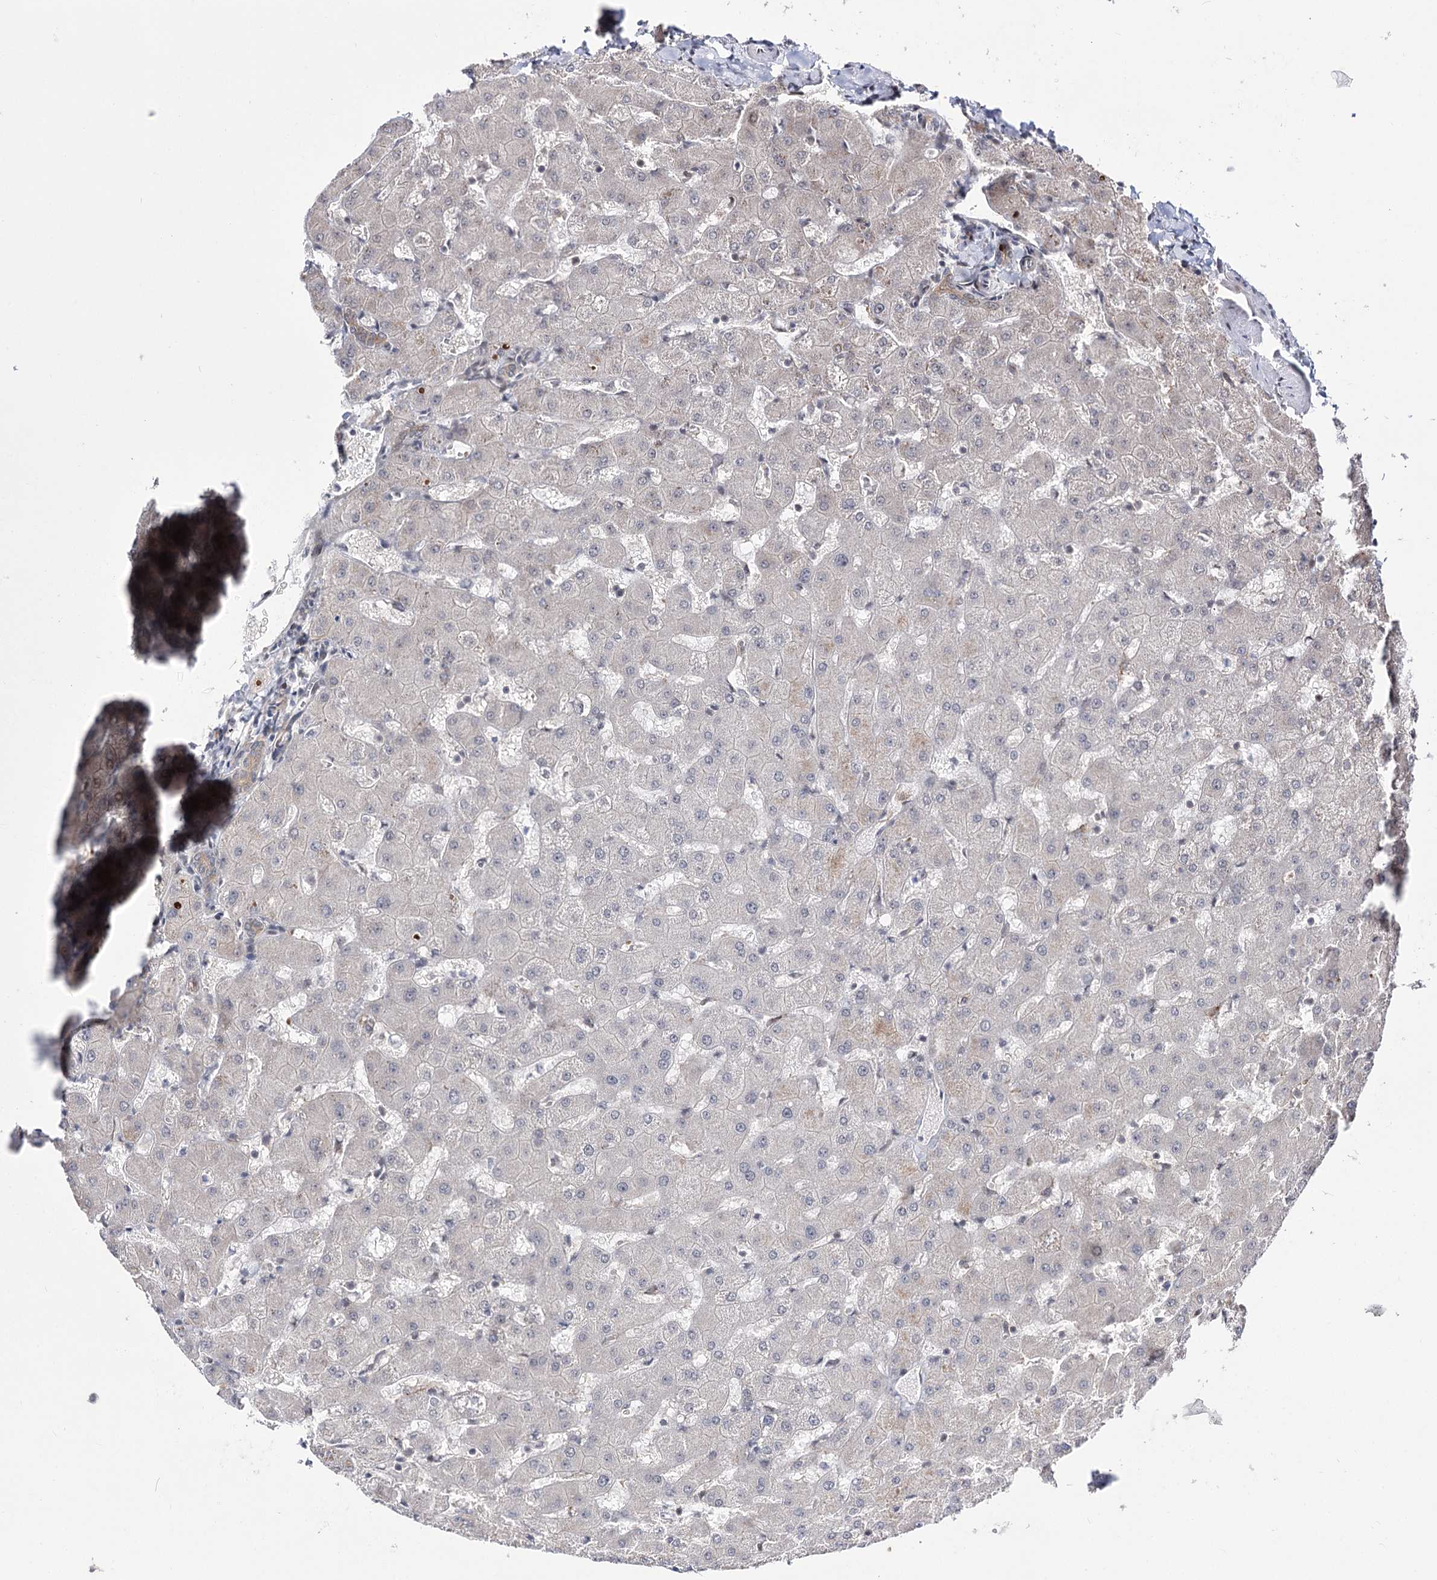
{"staining": {"intensity": "moderate", "quantity": "25%-75%", "location": "cytoplasmic/membranous"}, "tissue": "liver", "cell_type": "Cholangiocytes", "image_type": "normal", "snomed": [{"axis": "morphology", "description": "Normal tissue, NOS"}, {"axis": "topography", "description": "Liver"}], "caption": "Unremarkable liver exhibits moderate cytoplasmic/membranous positivity in about 25%-75% of cholangiocytes, visualized by immunohistochemistry.", "gene": "STOX1", "patient": {"sex": "female", "age": 63}}